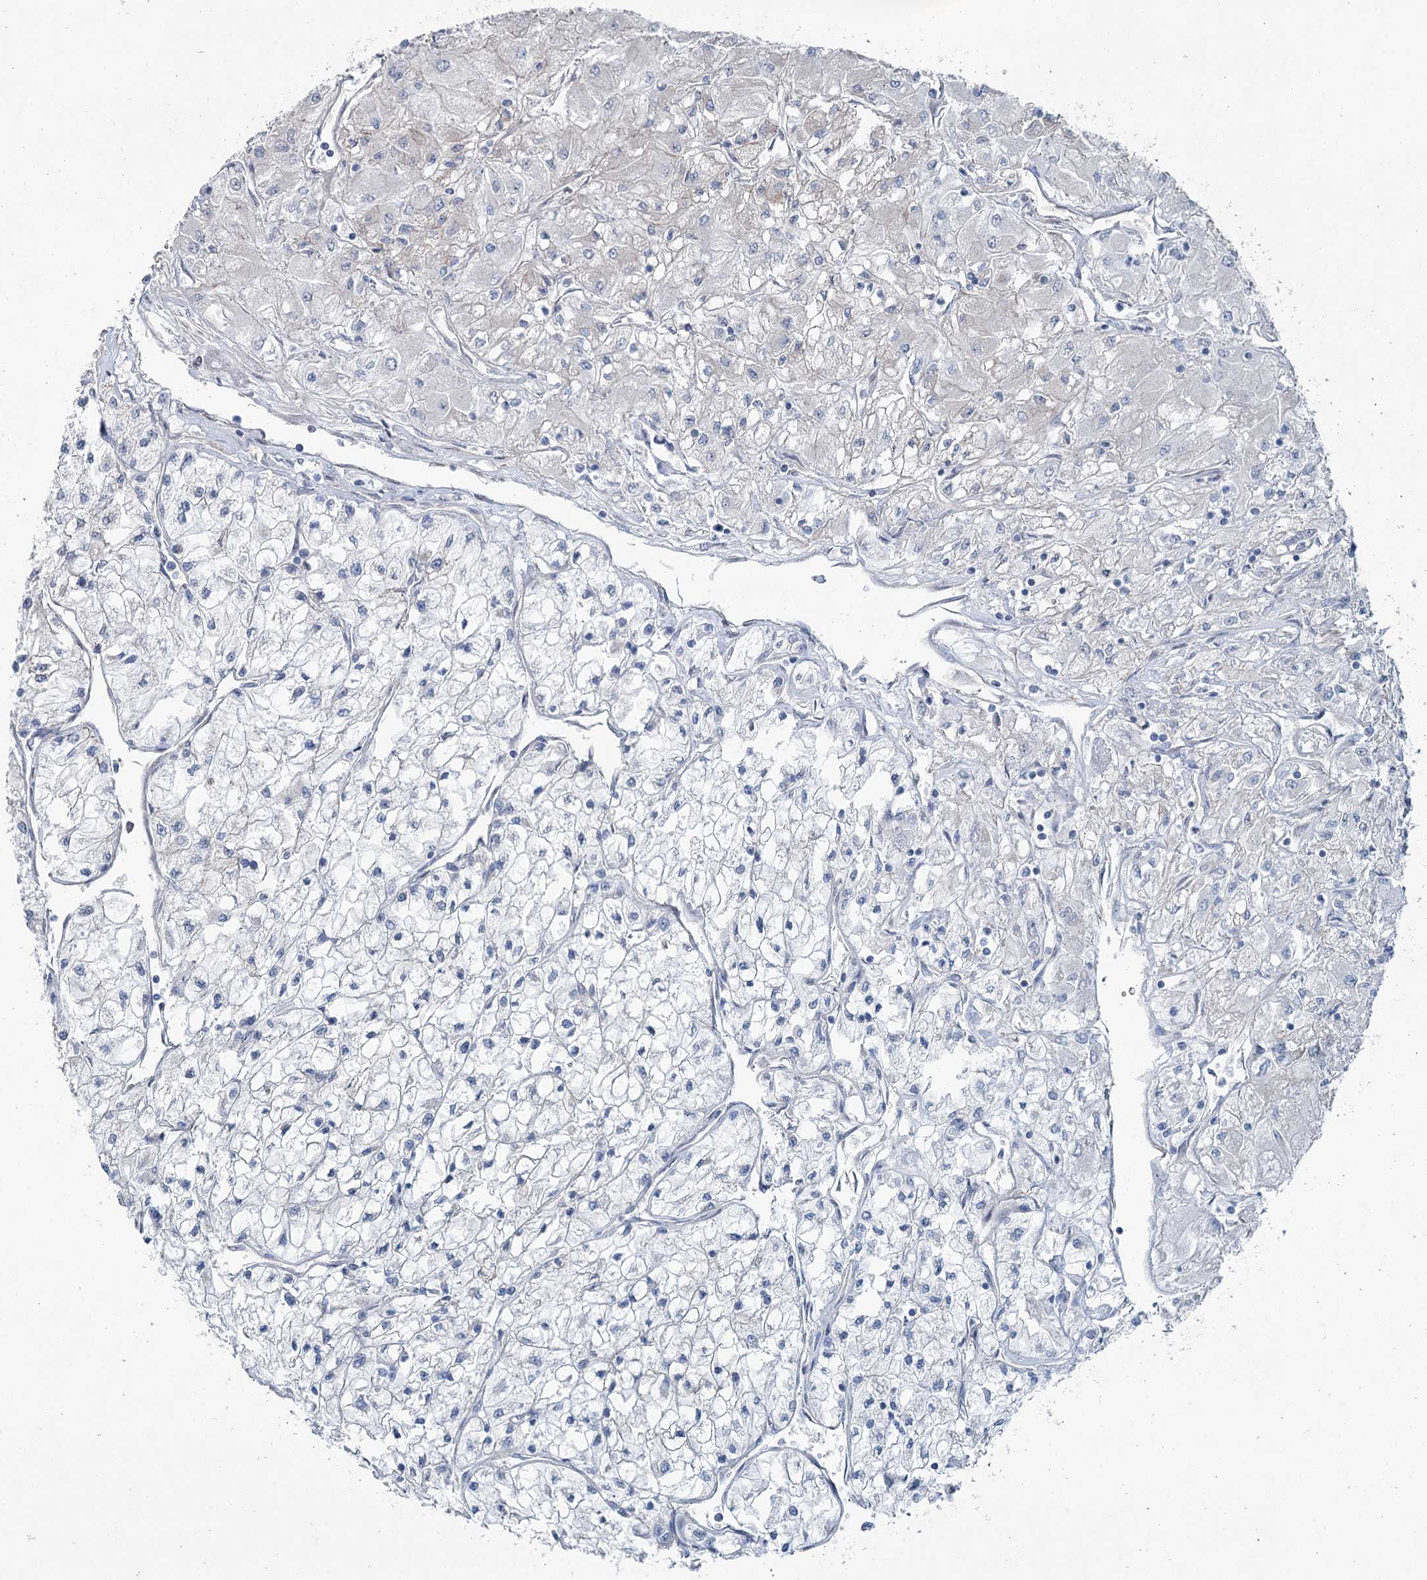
{"staining": {"intensity": "negative", "quantity": "none", "location": "none"}, "tissue": "renal cancer", "cell_type": "Tumor cells", "image_type": "cancer", "snomed": [{"axis": "morphology", "description": "Adenocarcinoma, NOS"}, {"axis": "topography", "description": "Kidney"}], "caption": "There is no significant staining in tumor cells of renal cancer (adenocarcinoma). (Immunohistochemistry, brightfield microscopy, high magnification).", "gene": "FAM120B", "patient": {"sex": "male", "age": 80}}